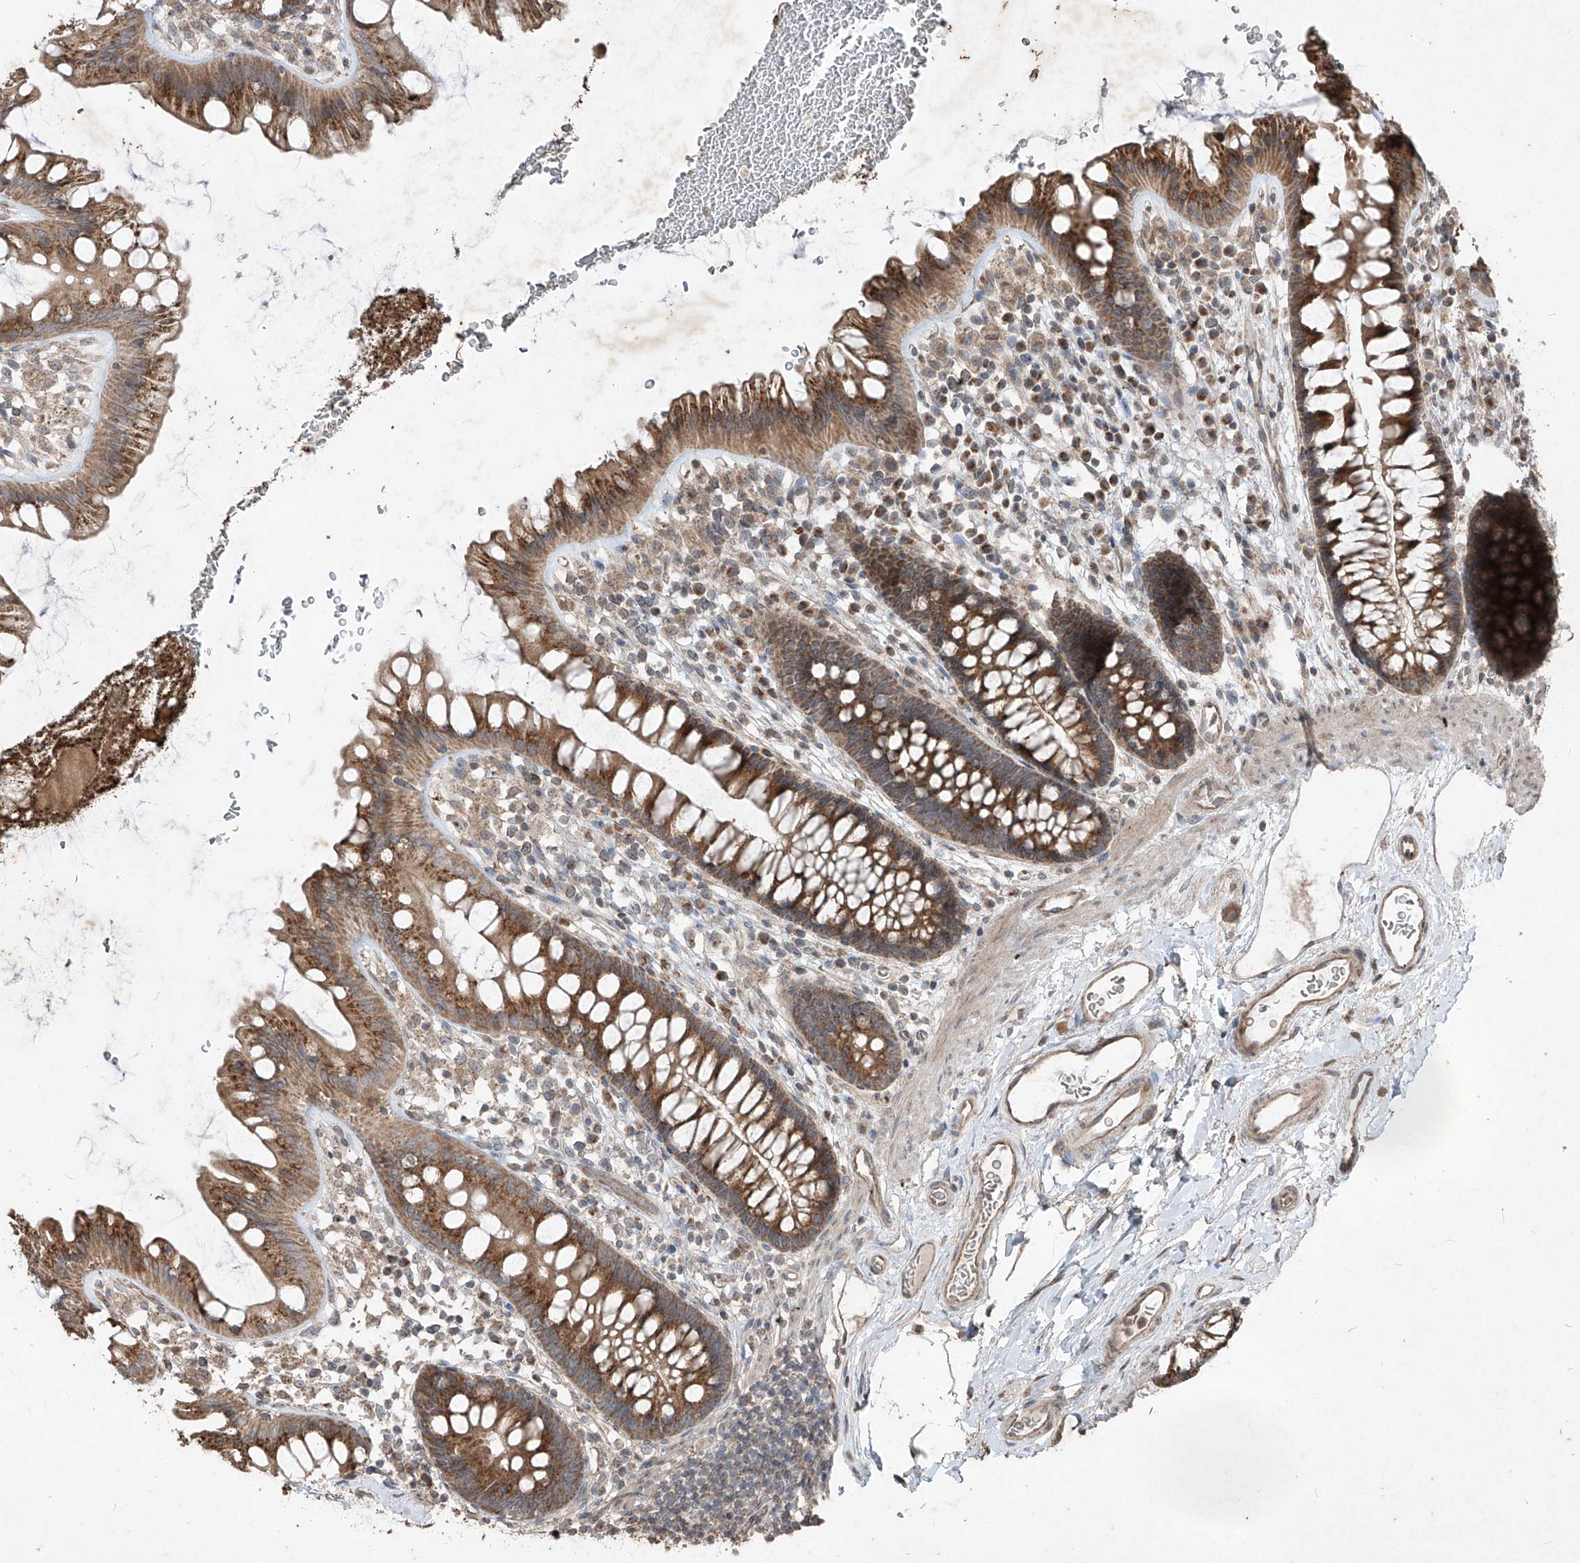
{"staining": {"intensity": "moderate", "quantity": ">75%", "location": "cytoplasmic/membranous"}, "tissue": "colon", "cell_type": "Endothelial cells", "image_type": "normal", "snomed": [{"axis": "morphology", "description": "Normal tissue, NOS"}, {"axis": "topography", "description": "Colon"}], "caption": "Immunohistochemical staining of normal human colon shows moderate cytoplasmic/membranous protein staining in approximately >75% of endothelial cells. The protein of interest is stained brown, and the nuclei are stained in blue (DAB (3,3'-diaminobenzidine) IHC with brightfield microscopy, high magnification).", "gene": "ABCD3", "patient": {"sex": "female", "age": 62}}